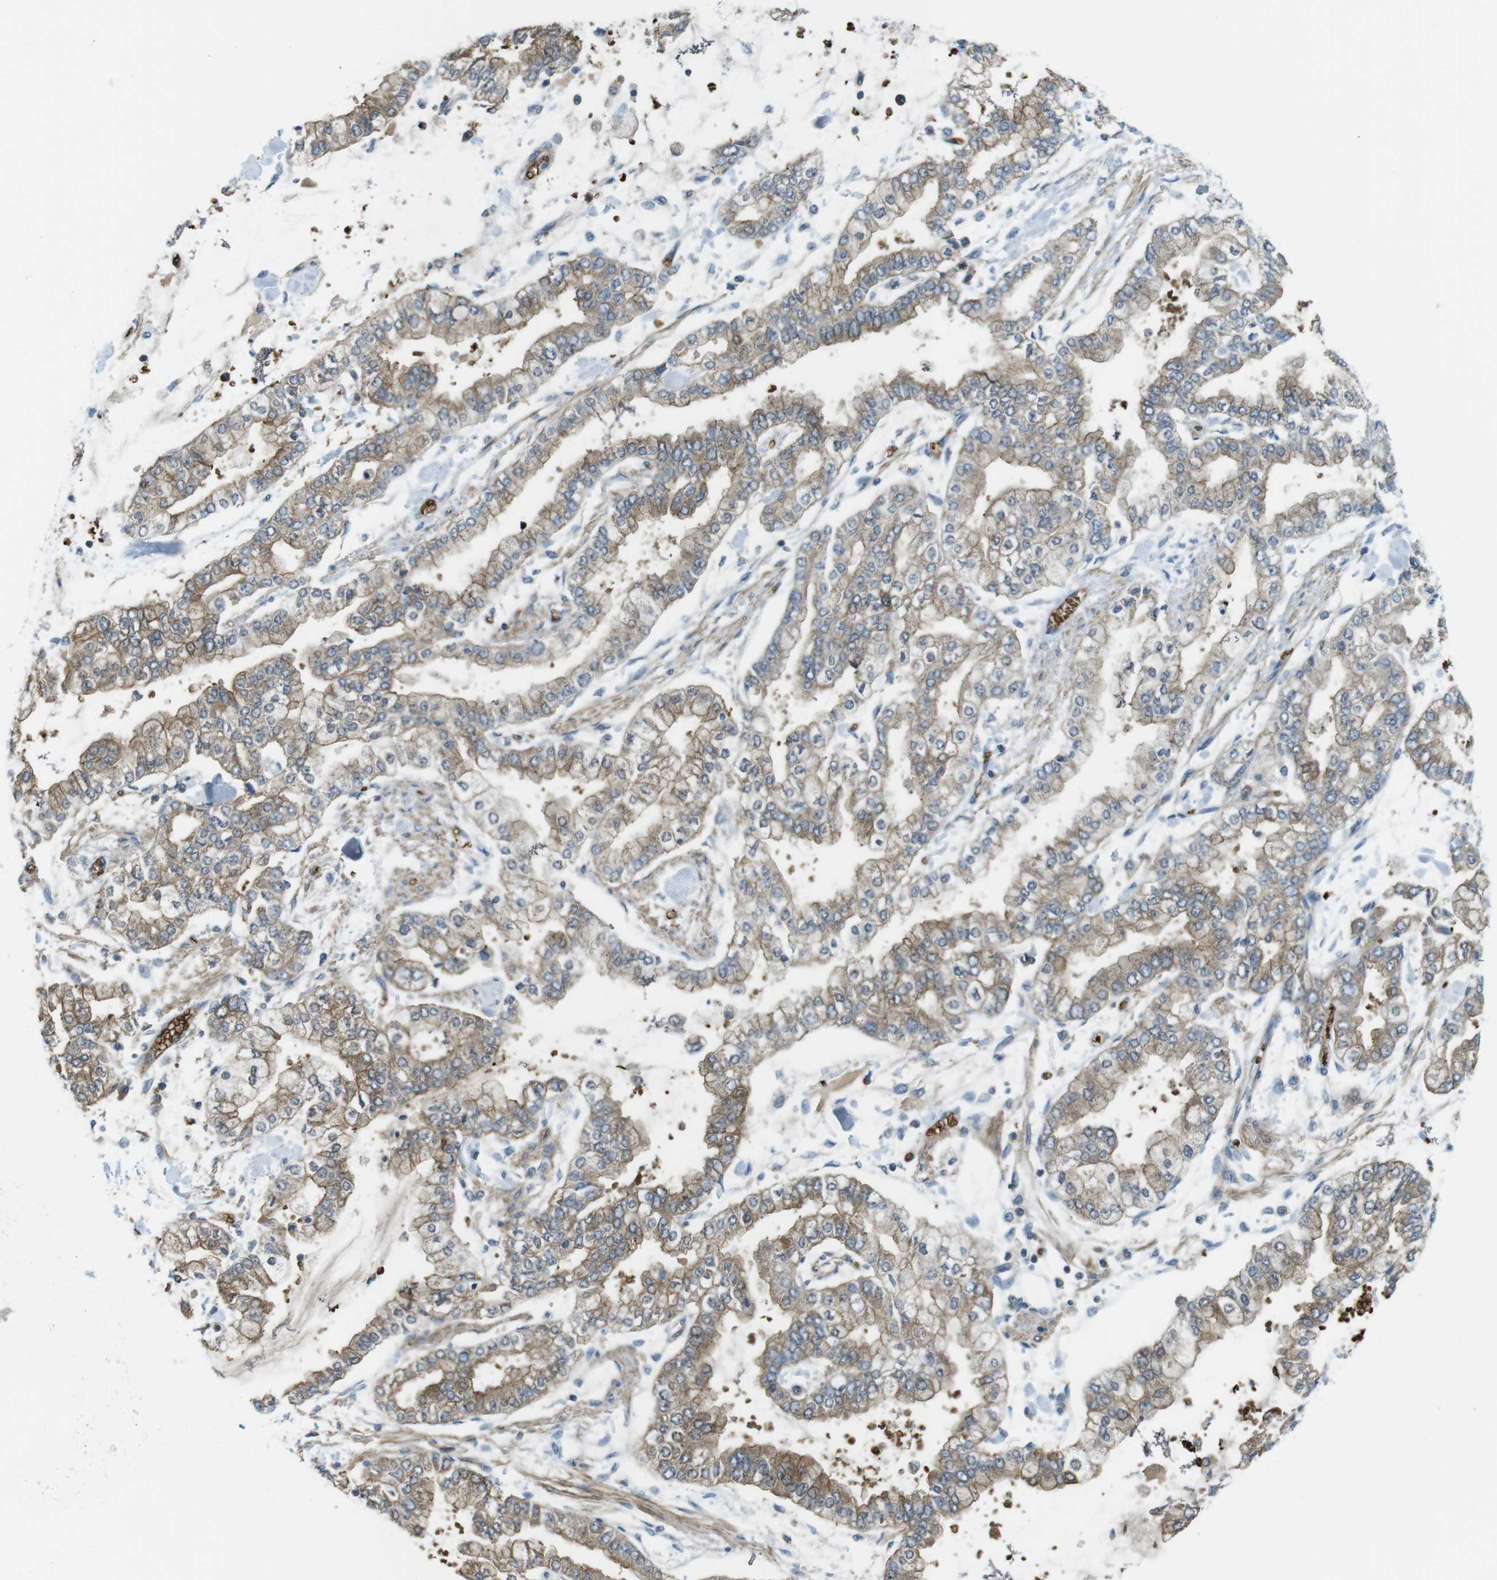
{"staining": {"intensity": "weak", "quantity": ">75%", "location": "cytoplasmic/membranous"}, "tissue": "stomach cancer", "cell_type": "Tumor cells", "image_type": "cancer", "snomed": [{"axis": "morphology", "description": "Normal tissue, NOS"}, {"axis": "morphology", "description": "Adenocarcinoma, NOS"}, {"axis": "topography", "description": "Stomach, upper"}, {"axis": "topography", "description": "Stomach"}], "caption": "About >75% of tumor cells in stomach adenocarcinoma reveal weak cytoplasmic/membranous protein positivity as visualized by brown immunohistochemical staining.", "gene": "LRRC3B", "patient": {"sex": "male", "age": 76}}